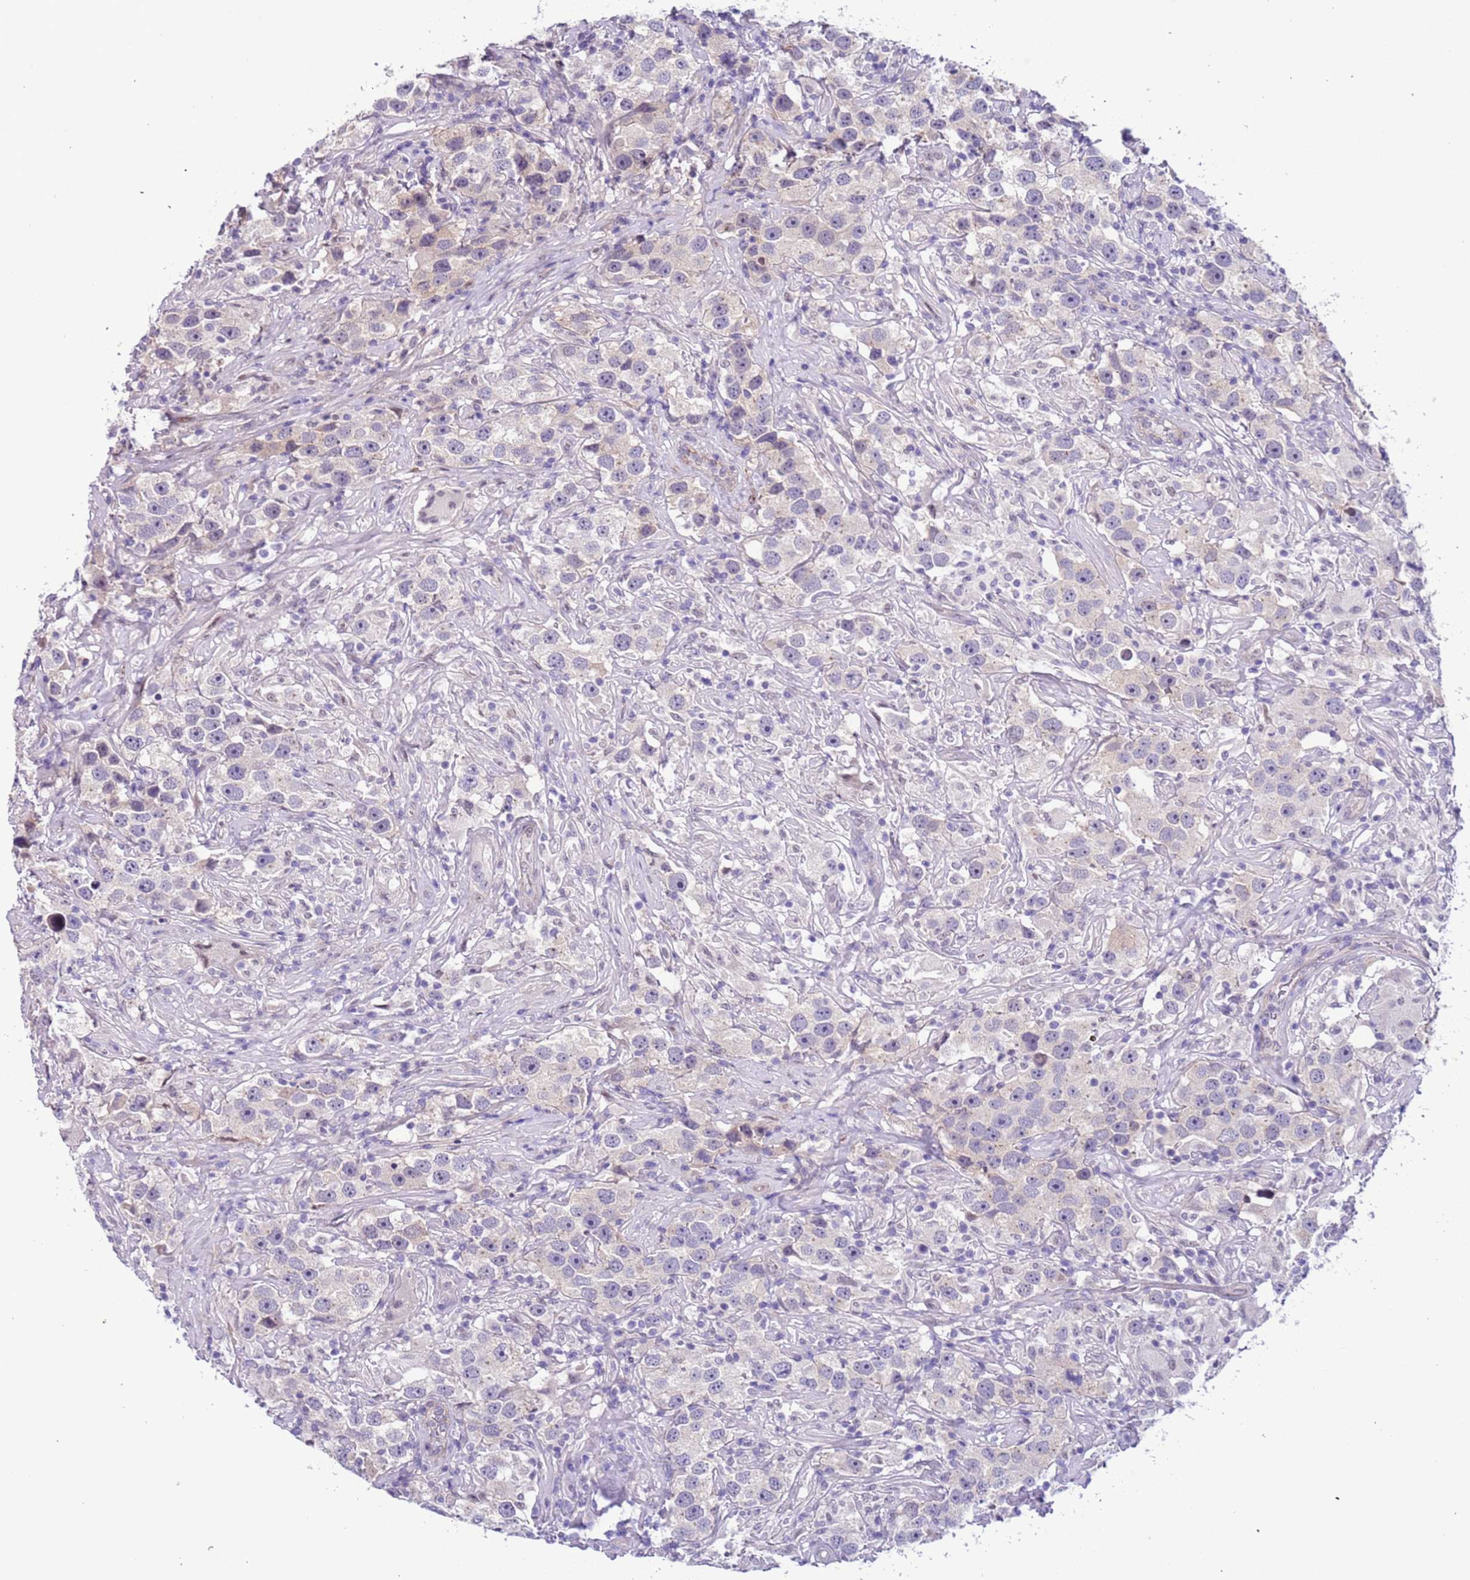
{"staining": {"intensity": "negative", "quantity": "none", "location": "none"}, "tissue": "testis cancer", "cell_type": "Tumor cells", "image_type": "cancer", "snomed": [{"axis": "morphology", "description": "Seminoma, NOS"}, {"axis": "topography", "description": "Testis"}], "caption": "Histopathology image shows no protein positivity in tumor cells of testis cancer tissue.", "gene": "PLEKHH1", "patient": {"sex": "male", "age": 49}}